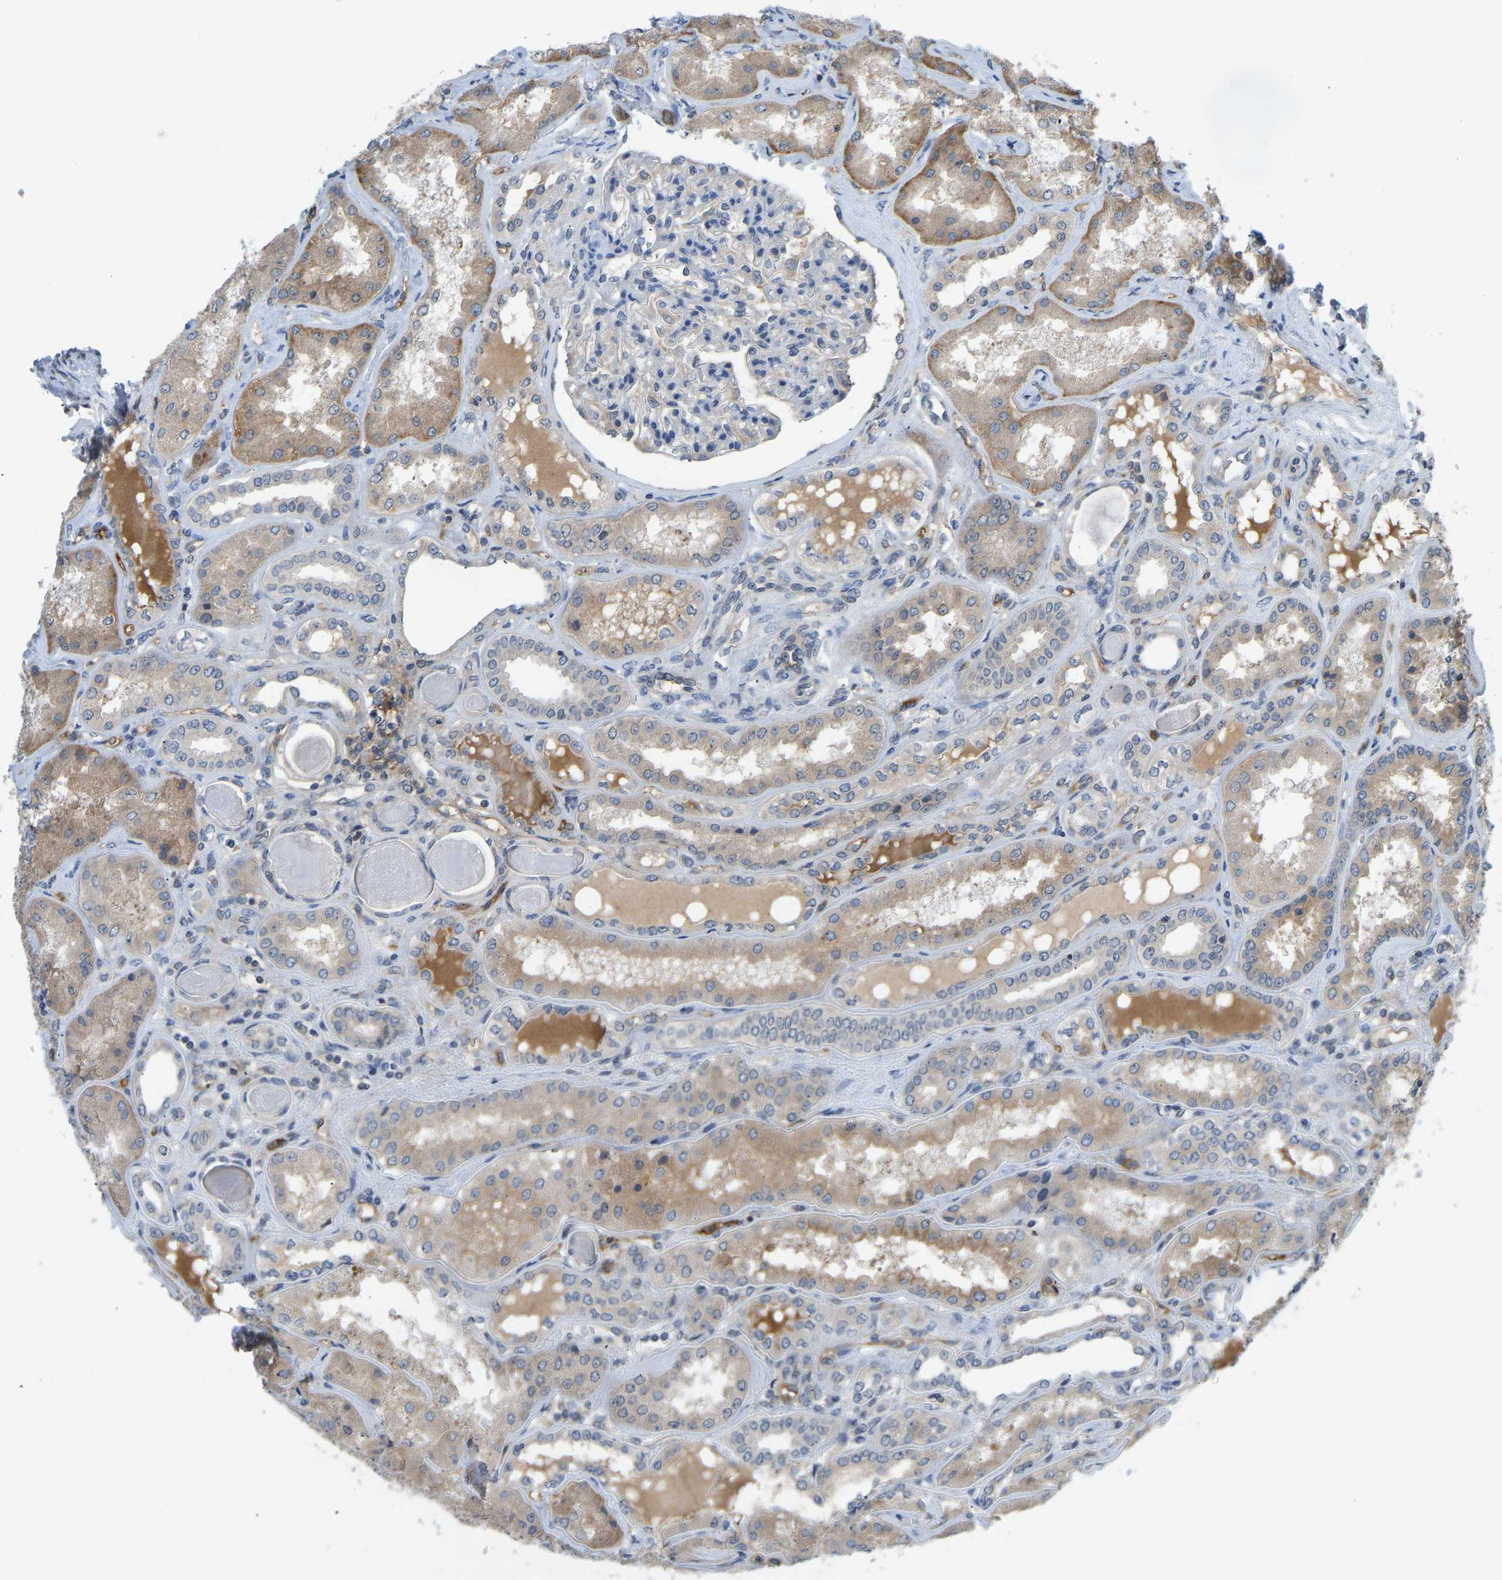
{"staining": {"intensity": "moderate", "quantity": "<25%", "location": "nuclear"}, "tissue": "kidney", "cell_type": "Cells in glomeruli", "image_type": "normal", "snomed": [{"axis": "morphology", "description": "Normal tissue, NOS"}, {"axis": "topography", "description": "Kidney"}], "caption": "Immunohistochemistry (DAB (3,3'-diaminobenzidine)) staining of normal kidney reveals moderate nuclear protein expression in about <25% of cells in glomeruli.", "gene": "CCT8", "patient": {"sex": "female", "age": 56}}